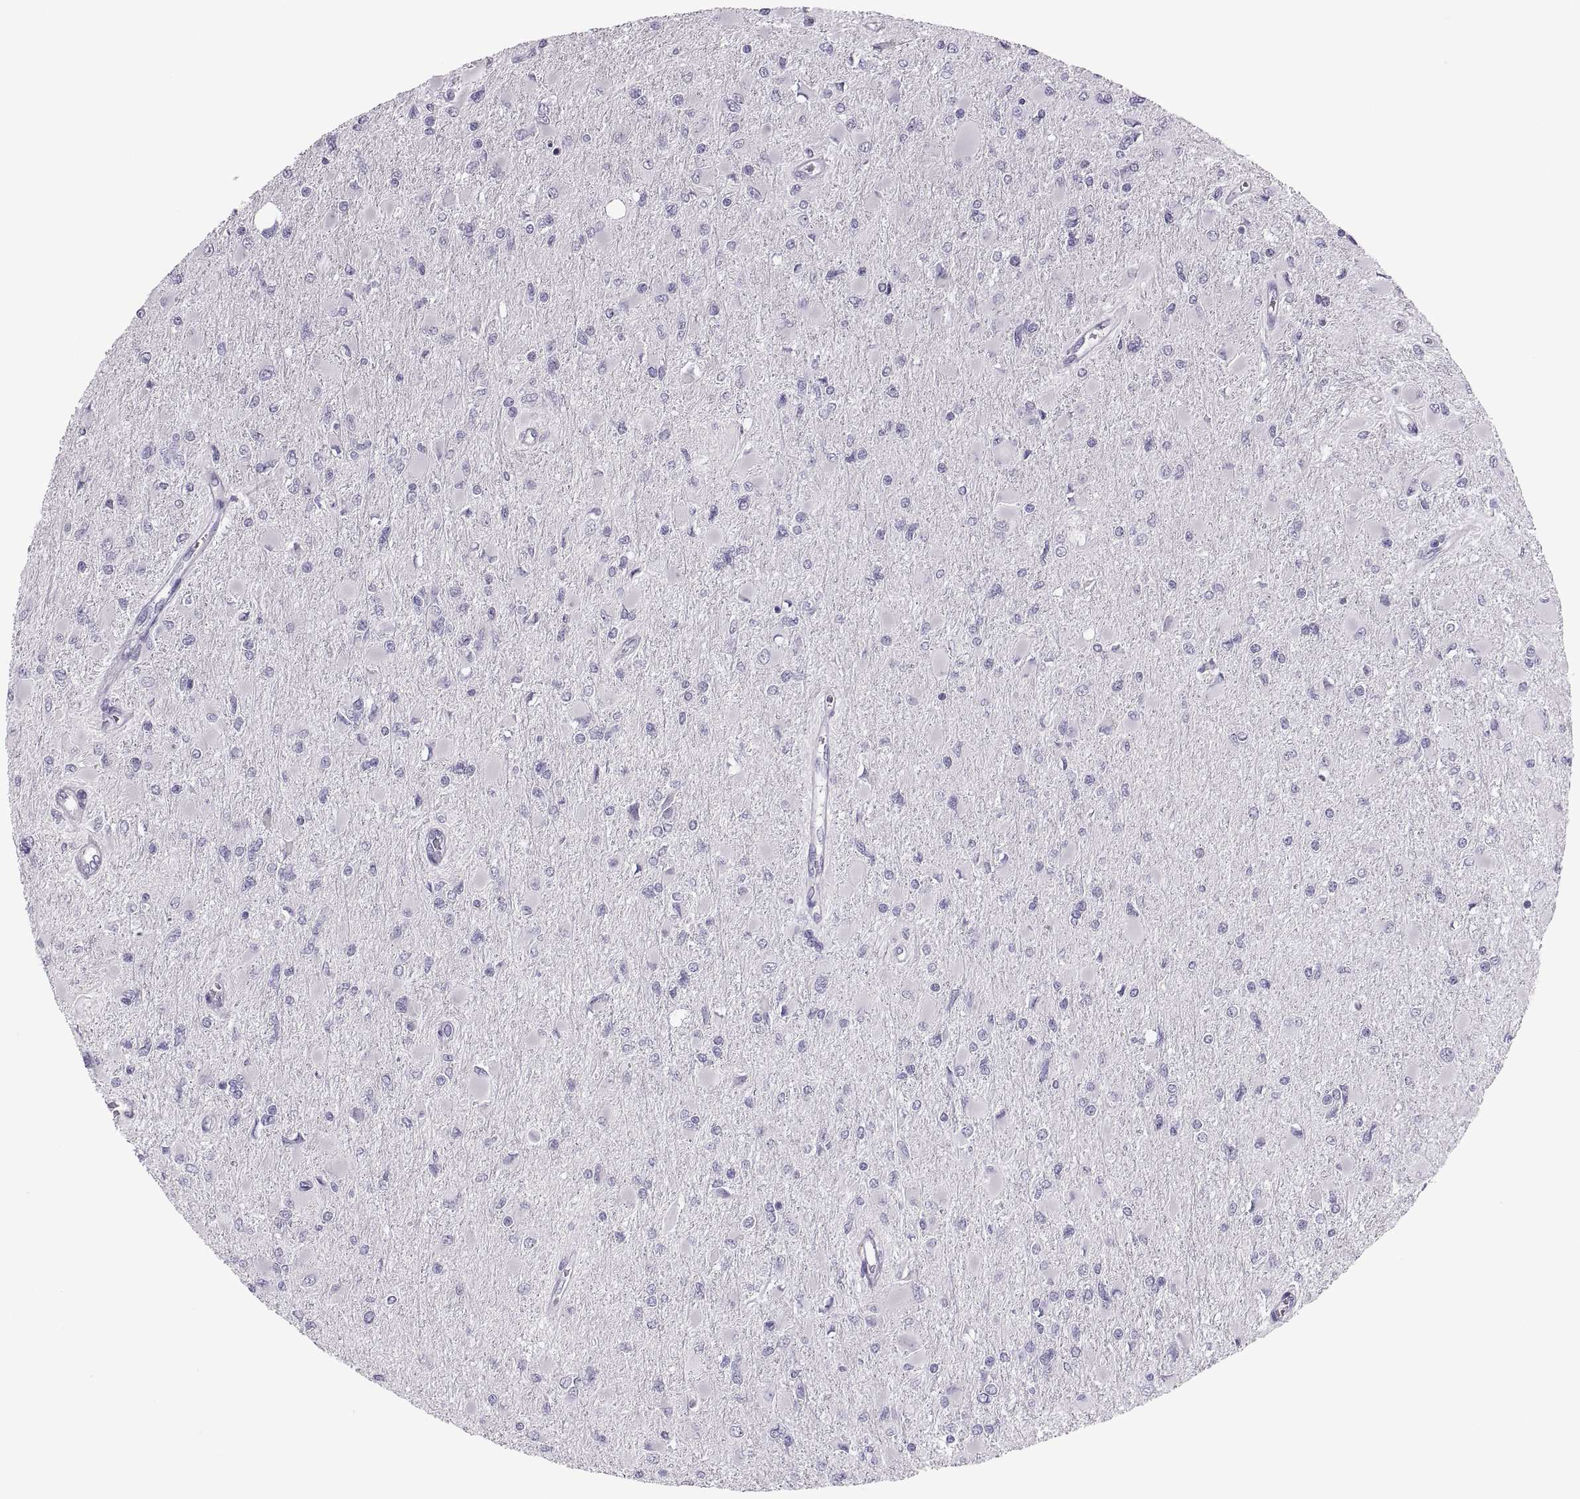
{"staining": {"intensity": "negative", "quantity": "none", "location": "none"}, "tissue": "glioma", "cell_type": "Tumor cells", "image_type": "cancer", "snomed": [{"axis": "morphology", "description": "Glioma, malignant, High grade"}, {"axis": "topography", "description": "Cerebral cortex"}], "caption": "An immunohistochemistry (IHC) micrograph of malignant glioma (high-grade) is shown. There is no staining in tumor cells of malignant glioma (high-grade). Nuclei are stained in blue.", "gene": "C3orf22", "patient": {"sex": "female", "age": 36}}